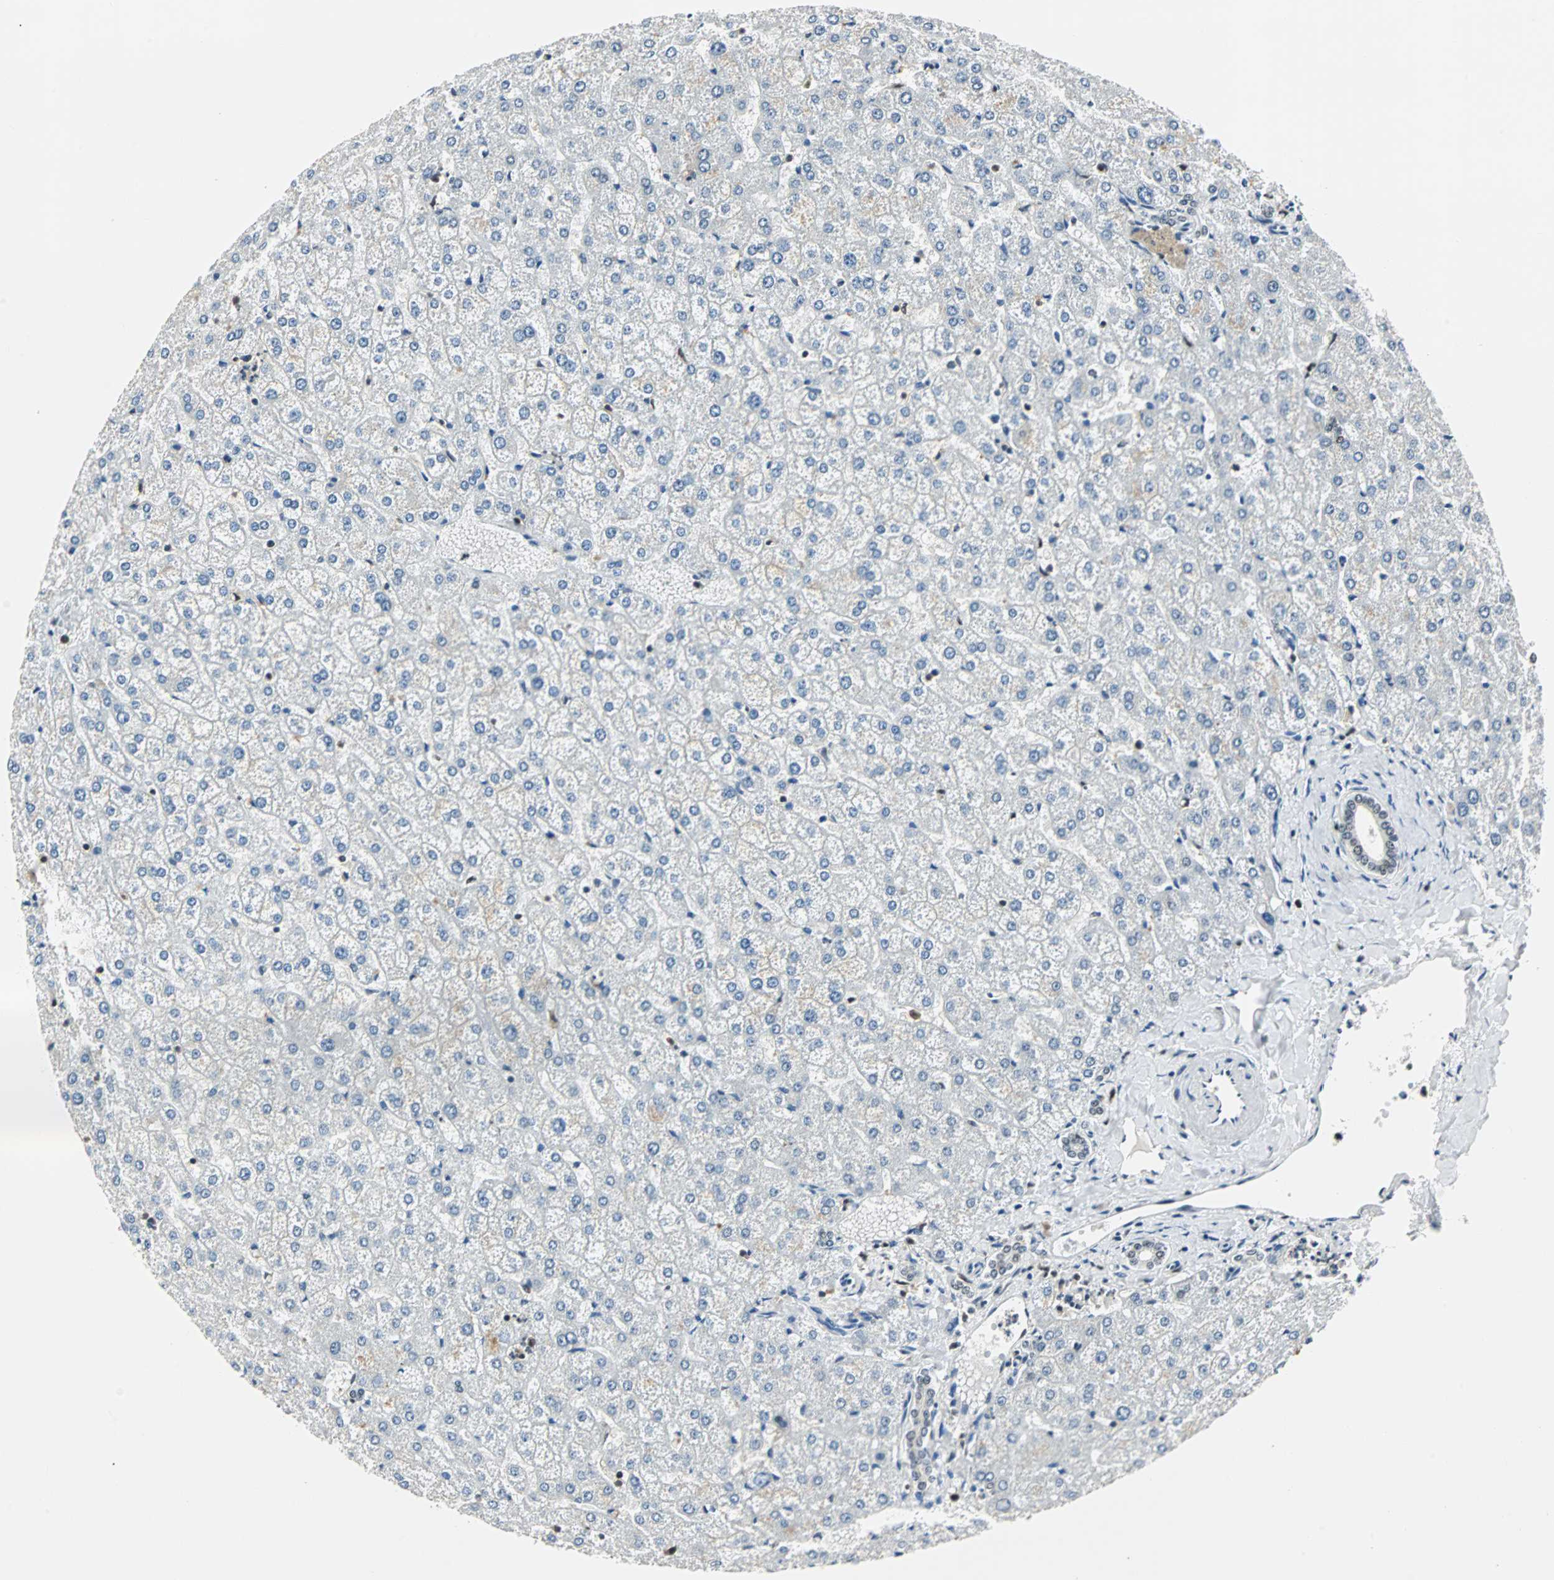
{"staining": {"intensity": "negative", "quantity": "none", "location": "none"}, "tissue": "liver", "cell_type": "Cholangiocytes", "image_type": "normal", "snomed": [{"axis": "morphology", "description": "Normal tissue, NOS"}, {"axis": "topography", "description": "Liver"}], "caption": "Immunohistochemistry photomicrograph of unremarkable human liver stained for a protein (brown), which exhibits no staining in cholangiocytes.", "gene": "XRCC4", "patient": {"sex": "female", "age": 32}}